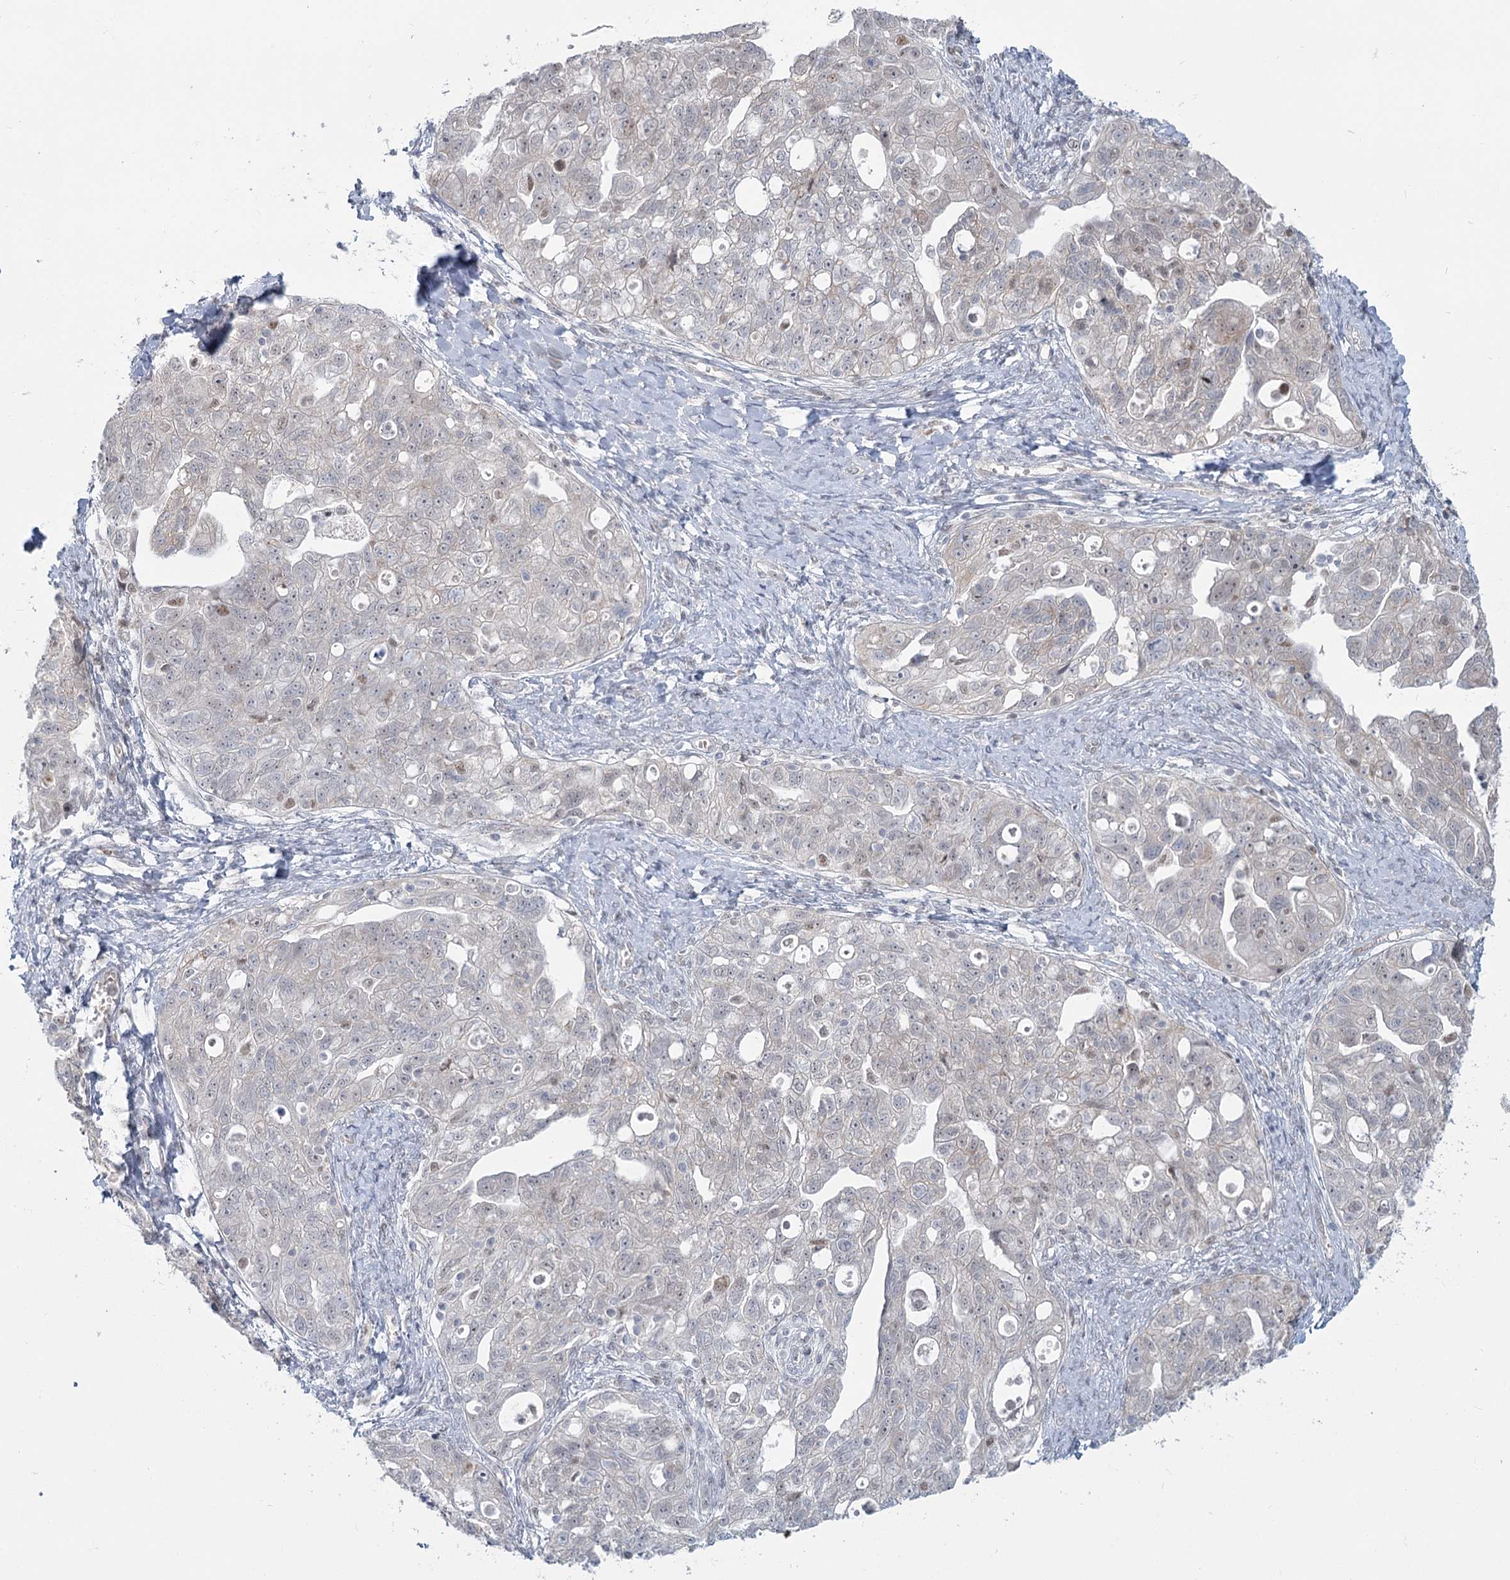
{"staining": {"intensity": "negative", "quantity": "none", "location": "none"}, "tissue": "ovarian cancer", "cell_type": "Tumor cells", "image_type": "cancer", "snomed": [{"axis": "morphology", "description": "Carcinoma, NOS"}, {"axis": "morphology", "description": "Cystadenocarcinoma, serous, NOS"}, {"axis": "topography", "description": "Ovary"}], "caption": "This photomicrograph is of serous cystadenocarcinoma (ovarian) stained with IHC to label a protein in brown with the nuclei are counter-stained blue. There is no staining in tumor cells.", "gene": "MTG1", "patient": {"sex": "female", "age": 69}}